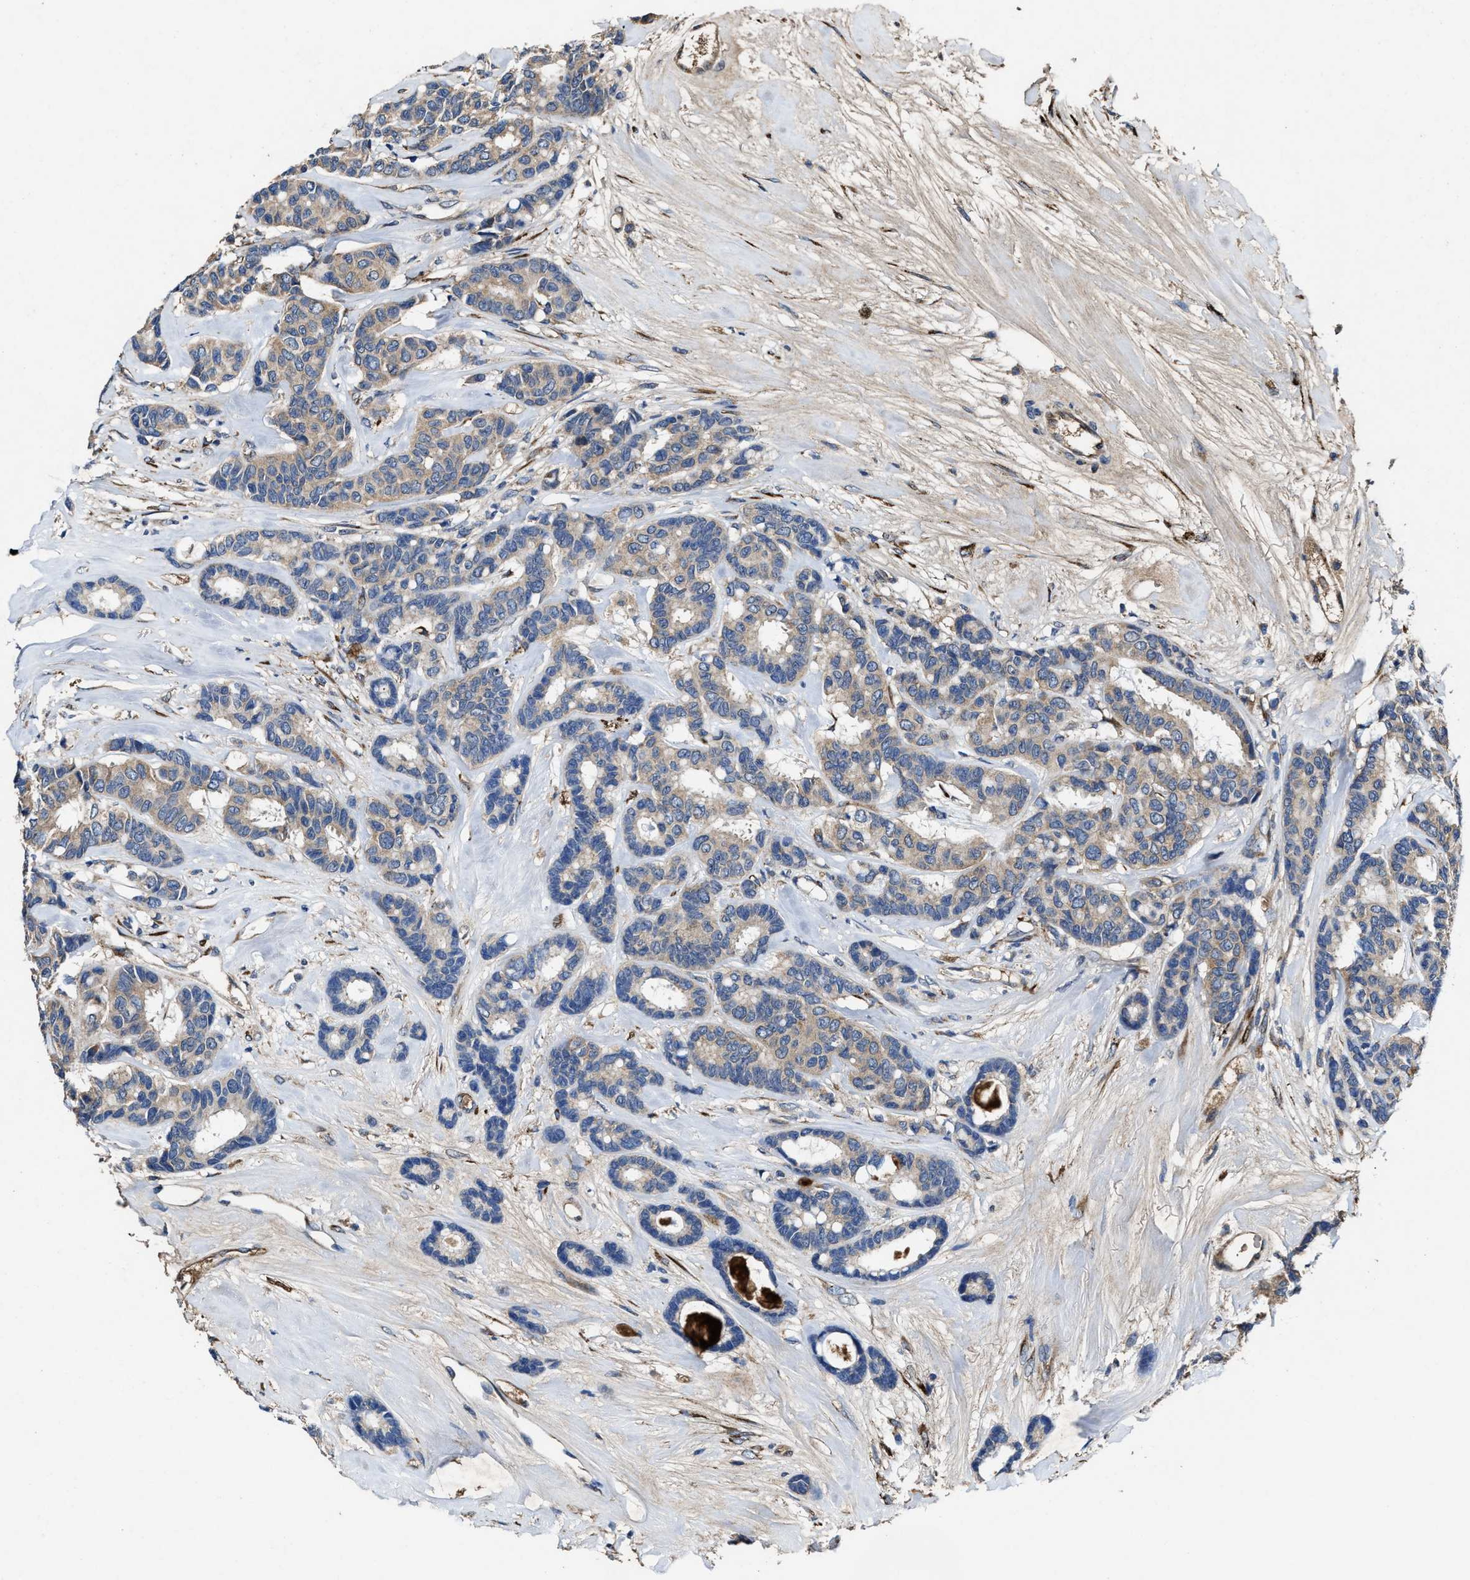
{"staining": {"intensity": "weak", "quantity": ">75%", "location": "cytoplasmic/membranous"}, "tissue": "breast cancer", "cell_type": "Tumor cells", "image_type": "cancer", "snomed": [{"axis": "morphology", "description": "Duct carcinoma"}, {"axis": "topography", "description": "Breast"}], "caption": "Protein staining exhibits weak cytoplasmic/membranous positivity in approximately >75% of tumor cells in breast cancer.", "gene": "IDNK", "patient": {"sex": "female", "age": 87}}